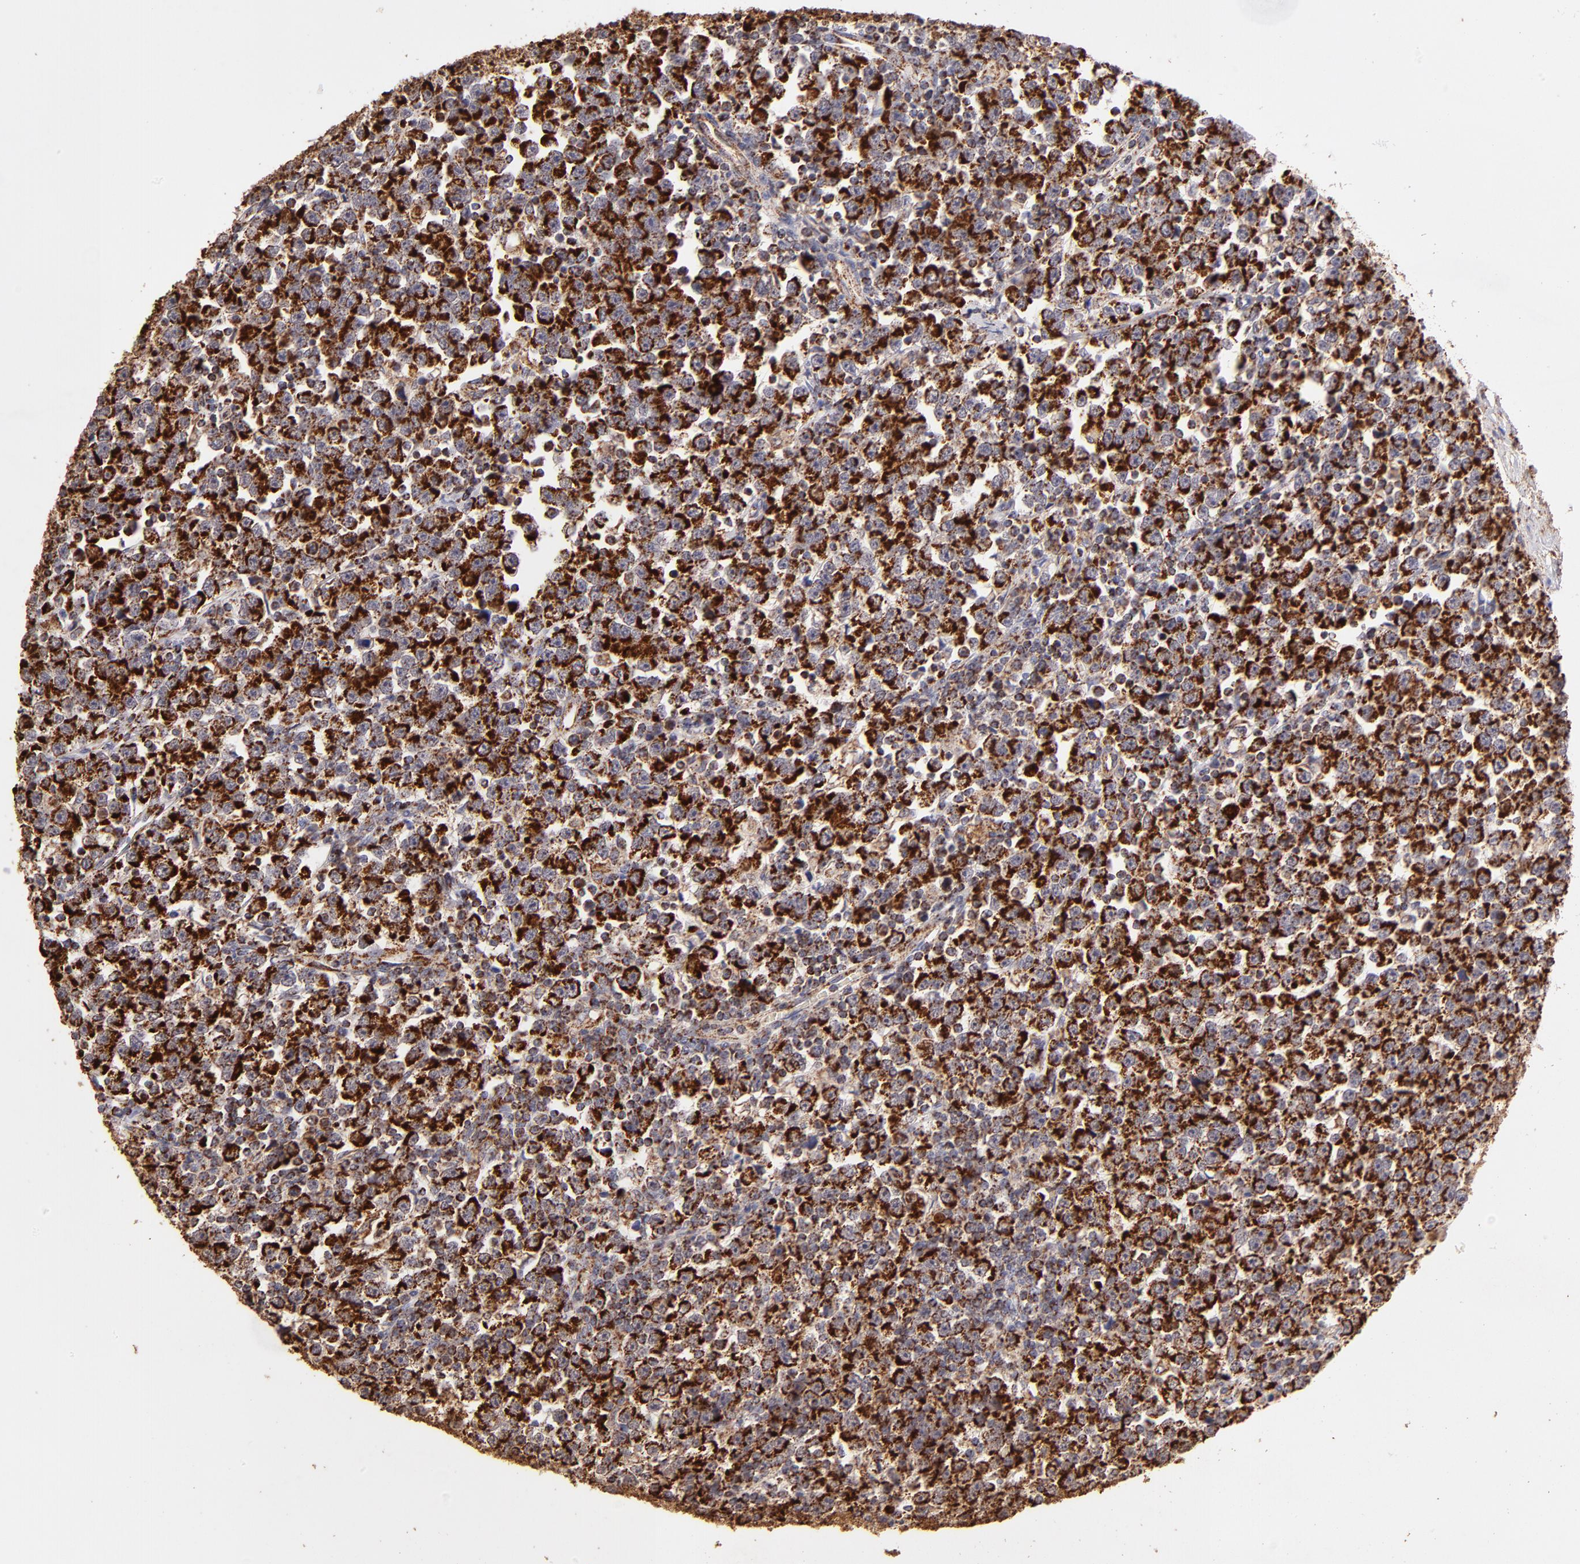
{"staining": {"intensity": "strong", "quantity": ">75%", "location": "cytoplasmic/membranous"}, "tissue": "testis cancer", "cell_type": "Tumor cells", "image_type": "cancer", "snomed": [{"axis": "morphology", "description": "Seminoma, NOS"}, {"axis": "topography", "description": "Testis"}], "caption": "Protein analysis of testis cancer tissue demonstrates strong cytoplasmic/membranous positivity in about >75% of tumor cells. (IHC, brightfield microscopy, high magnification).", "gene": "DLST", "patient": {"sex": "male", "age": 43}}